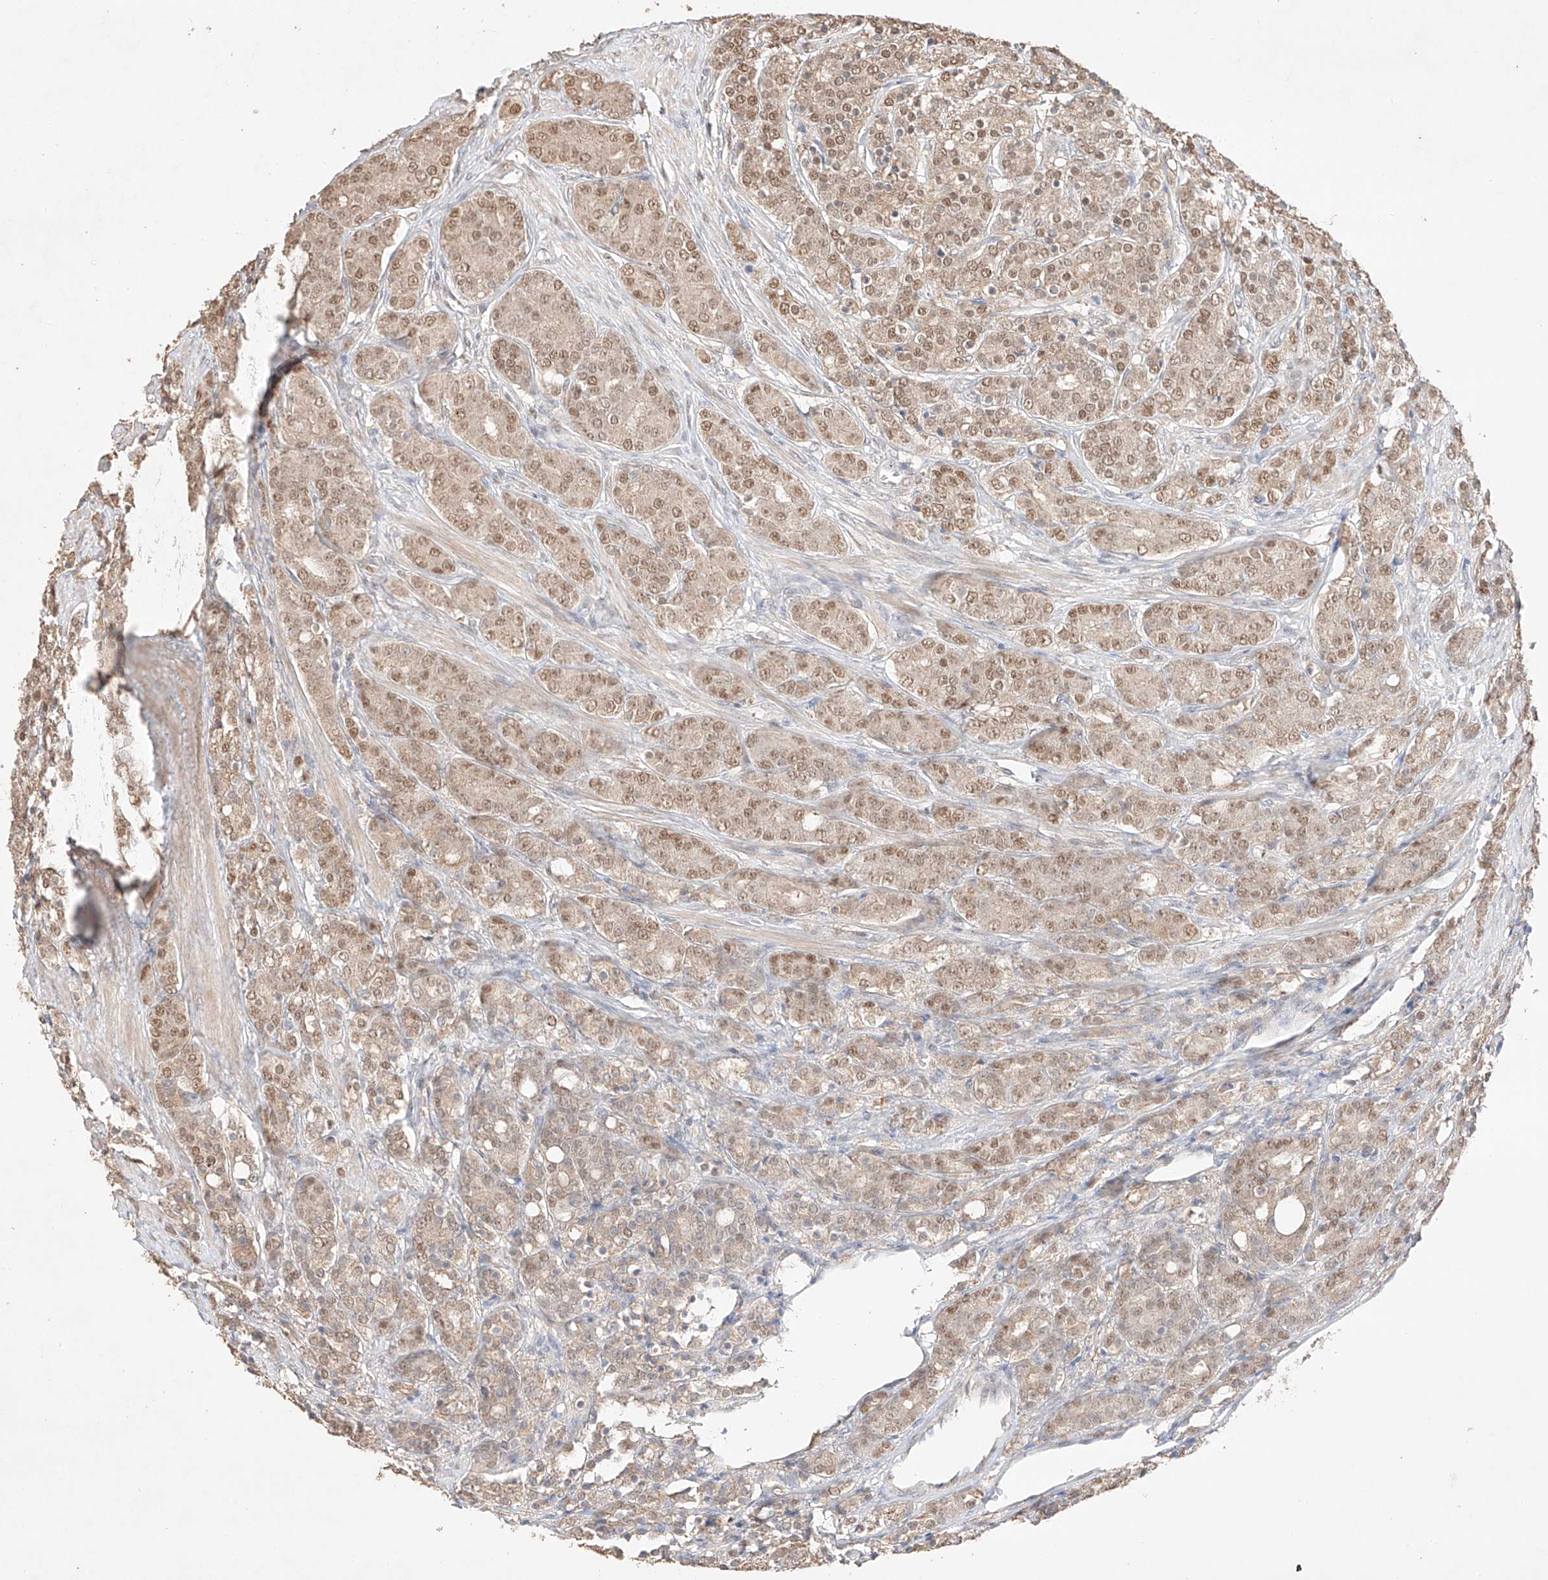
{"staining": {"intensity": "moderate", "quantity": ">75%", "location": "cytoplasmic/membranous,nuclear"}, "tissue": "prostate cancer", "cell_type": "Tumor cells", "image_type": "cancer", "snomed": [{"axis": "morphology", "description": "Adenocarcinoma, High grade"}, {"axis": "topography", "description": "Prostate"}], "caption": "Tumor cells show moderate cytoplasmic/membranous and nuclear expression in approximately >75% of cells in prostate cancer. (IHC, brightfield microscopy, high magnification).", "gene": "APIP", "patient": {"sex": "male", "age": 62}}